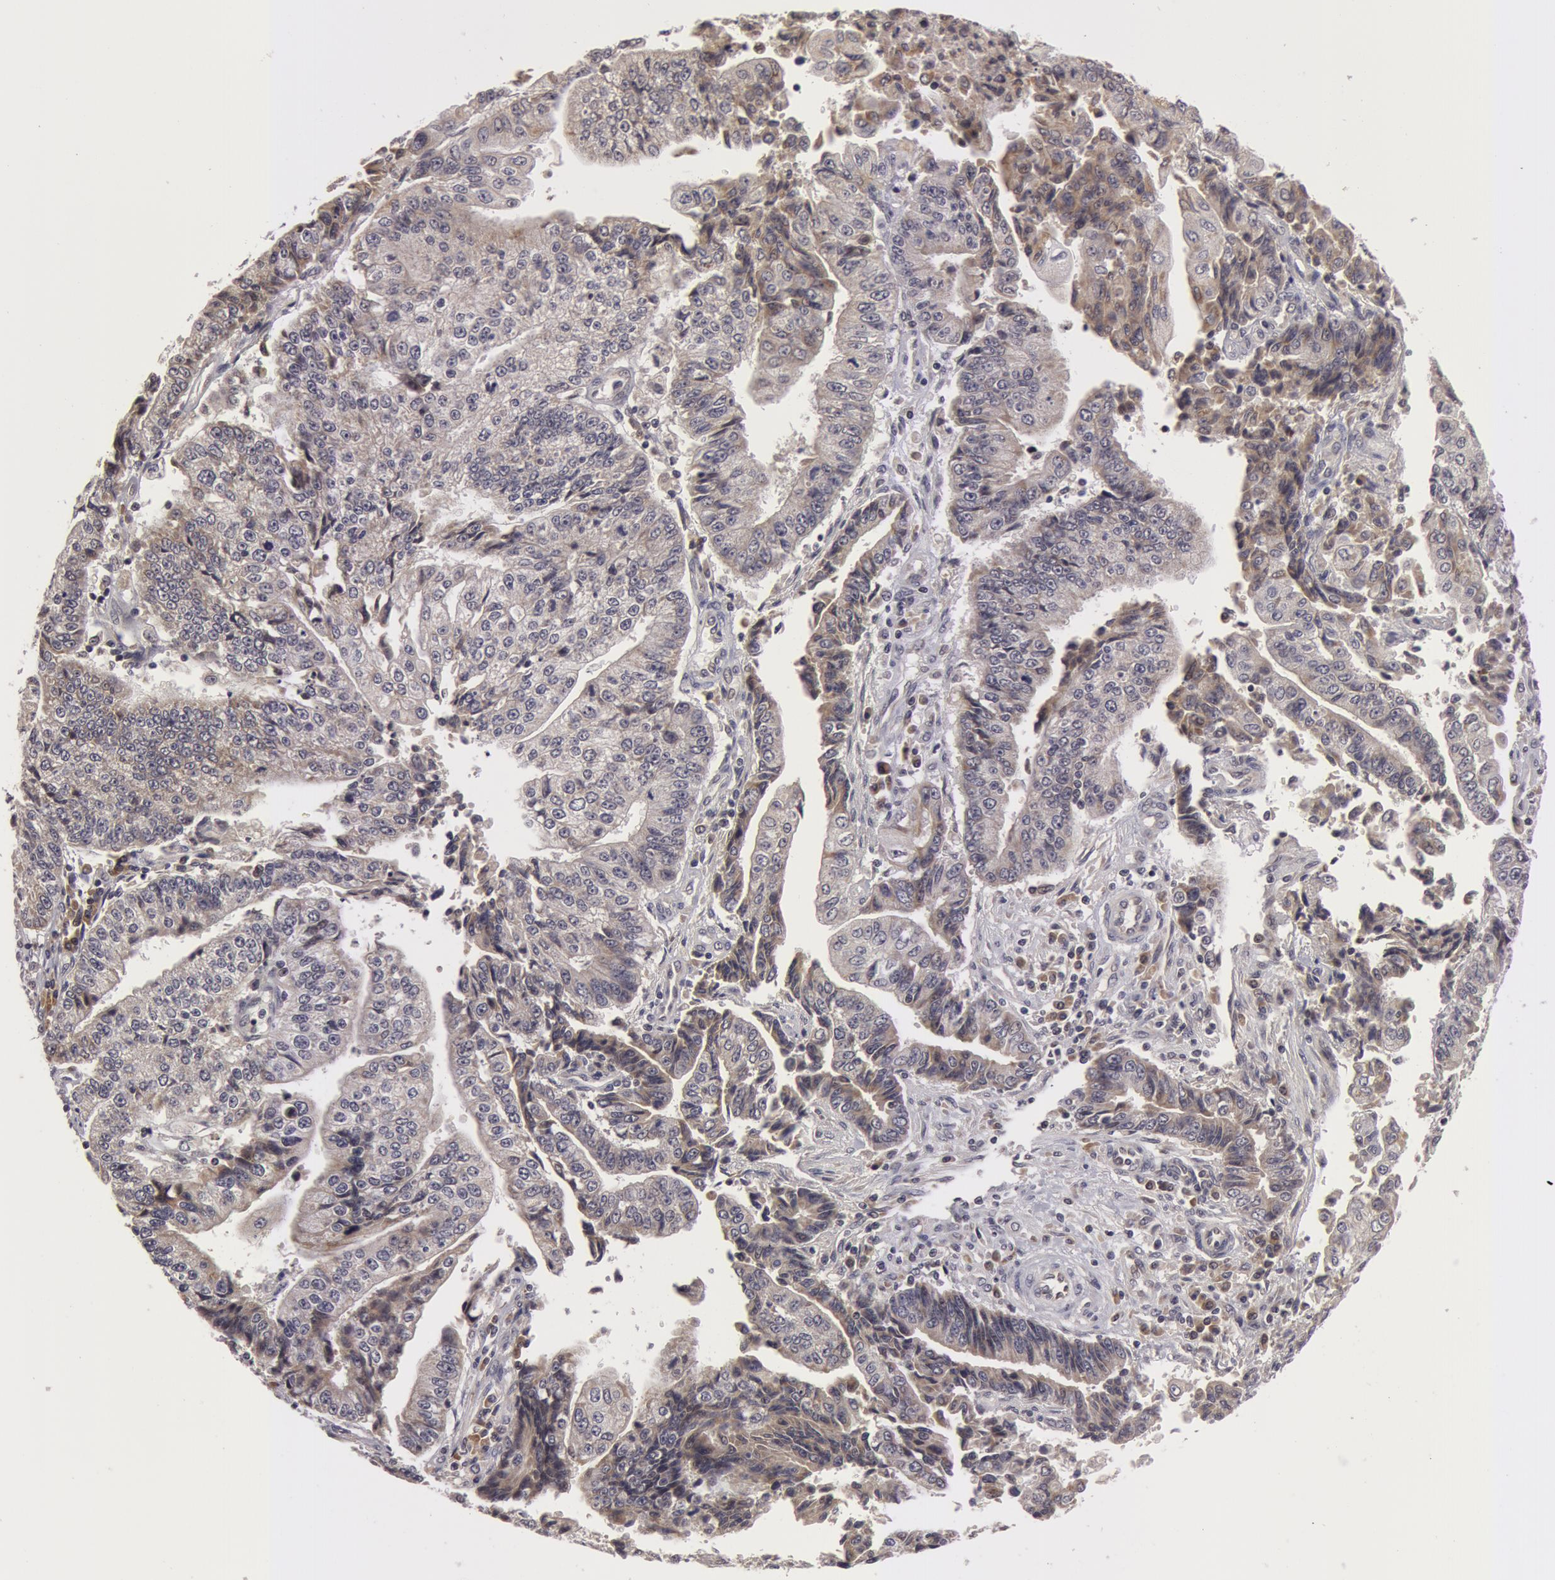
{"staining": {"intensity": "weak", "quantity": "<25%", "location": "cytoplasmic/membranous"}, "tissue": "endometrial cancer", "cell_type": "Tumor cells", "image_type": "cancer", "snomed": [{"axis": "morphology", "description": "Adenocarcinoma, NOS"}, {"axis": "topography", "description": "Endometrium"}], "caption": "Endometrial cancer (adenocarcinoma) was stained to show a protein in brown. There is no significant staining in tumor cells.", "gene": "SYTL4", "patient": {"sex": "female", "age": 75}}